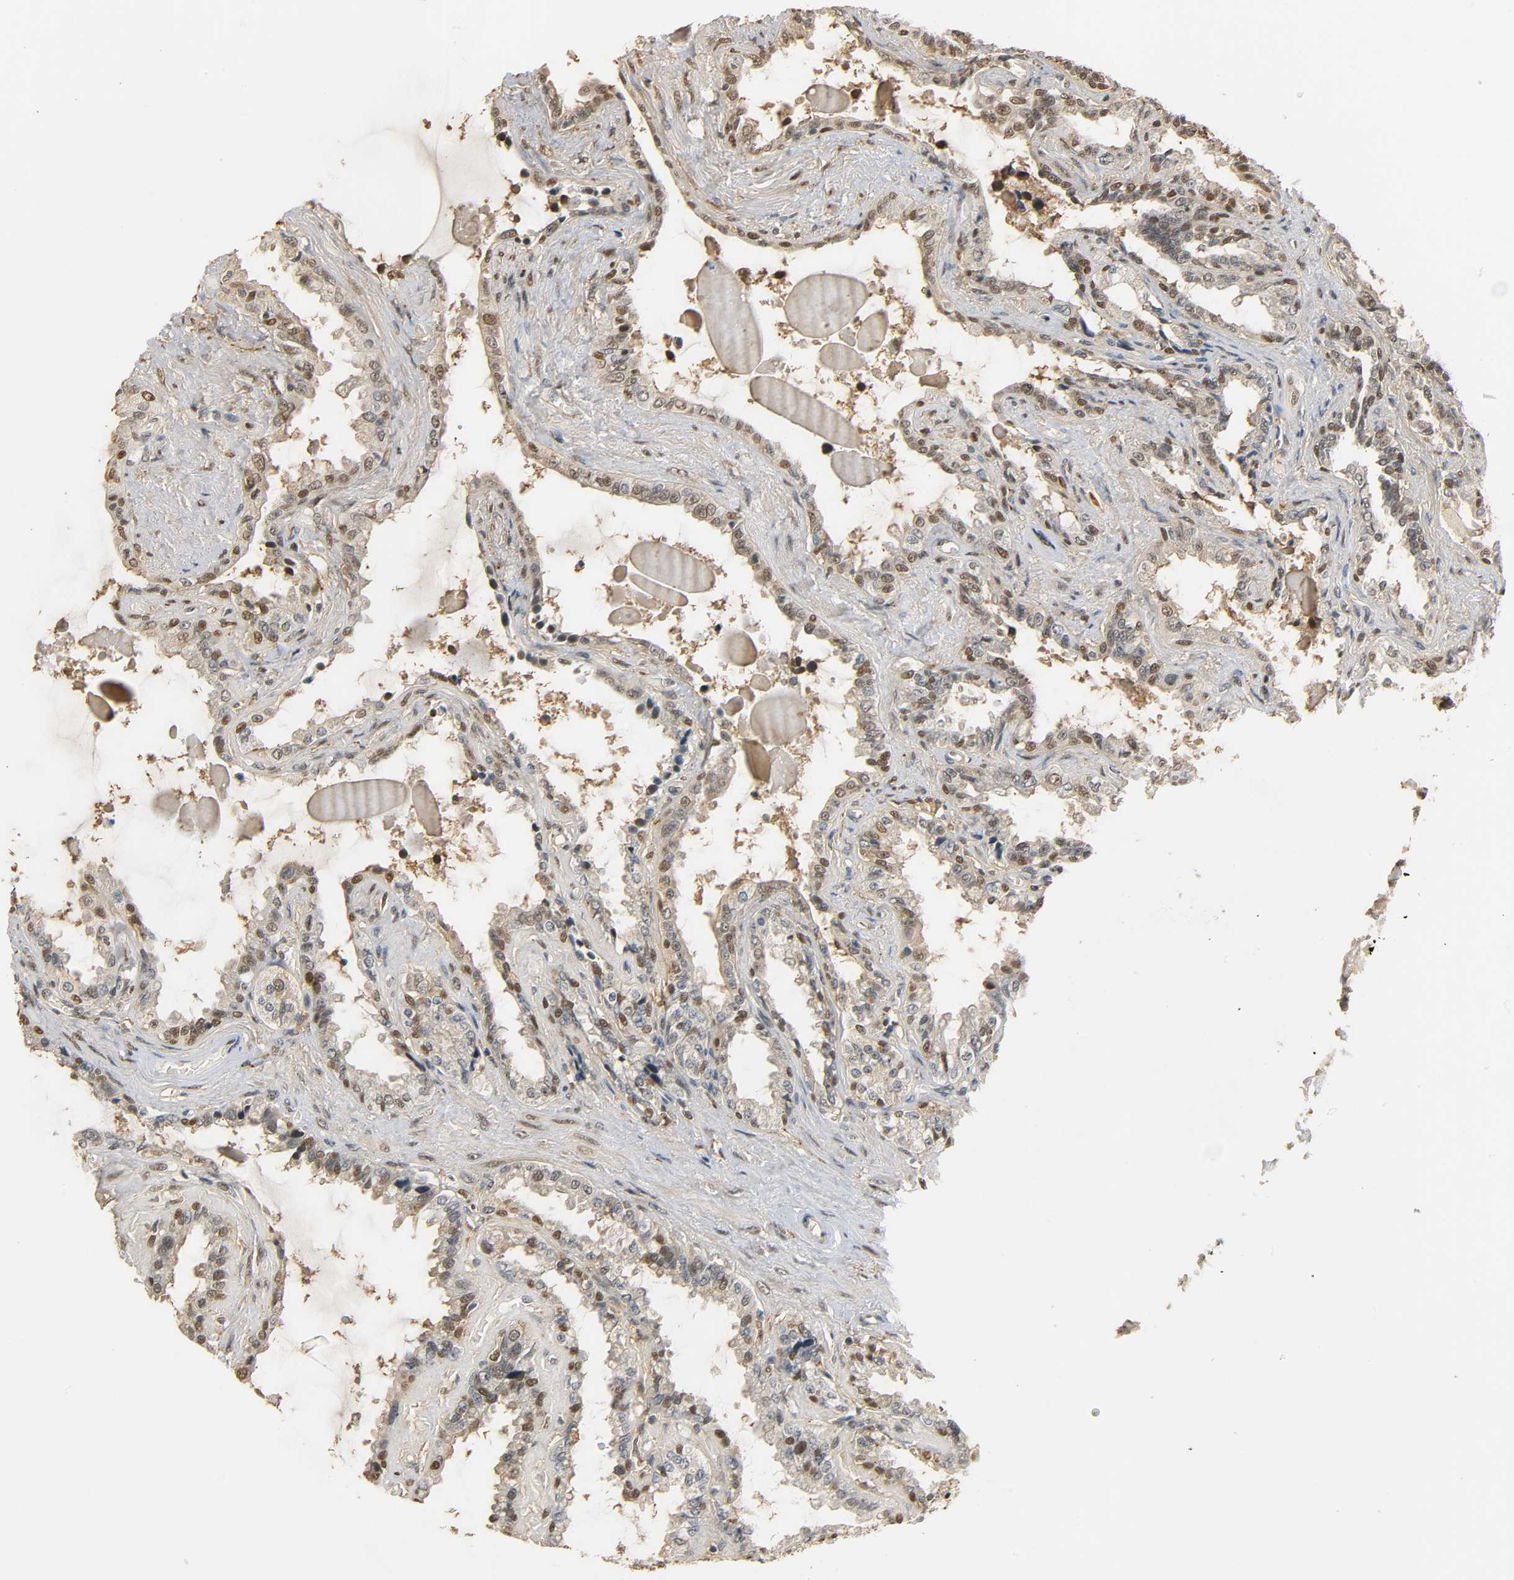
{"staining": {"intensity": "moderate", "quantity": "25%-75%", "location": "cytoplasmic/membranous,nuclear"}, "tissue": "seminal vesicle", "cell_type": "Glandular cells", "image_type": "normal", "snomed": [{"axis": "morphology", "description": "Normal tissue, NOS"}, {"axis": "morphology", "description": "Inflammation, NOS"}, {"axis": "topography", "description": "Urinary bladder"}, {"axis": "topography", "description": "Prostate"}, {"axis": "topography", "description": "Seminal veicle"}], "caption": "Human seminal vesicle stained for a protein (brown) exhibits moderate cytoplasmic/membranous,nuclear positive expression in about 25%-75% of glandular cells.", "gene": "ZFPM2", "patient": {"sex": "male", "age": 82}}